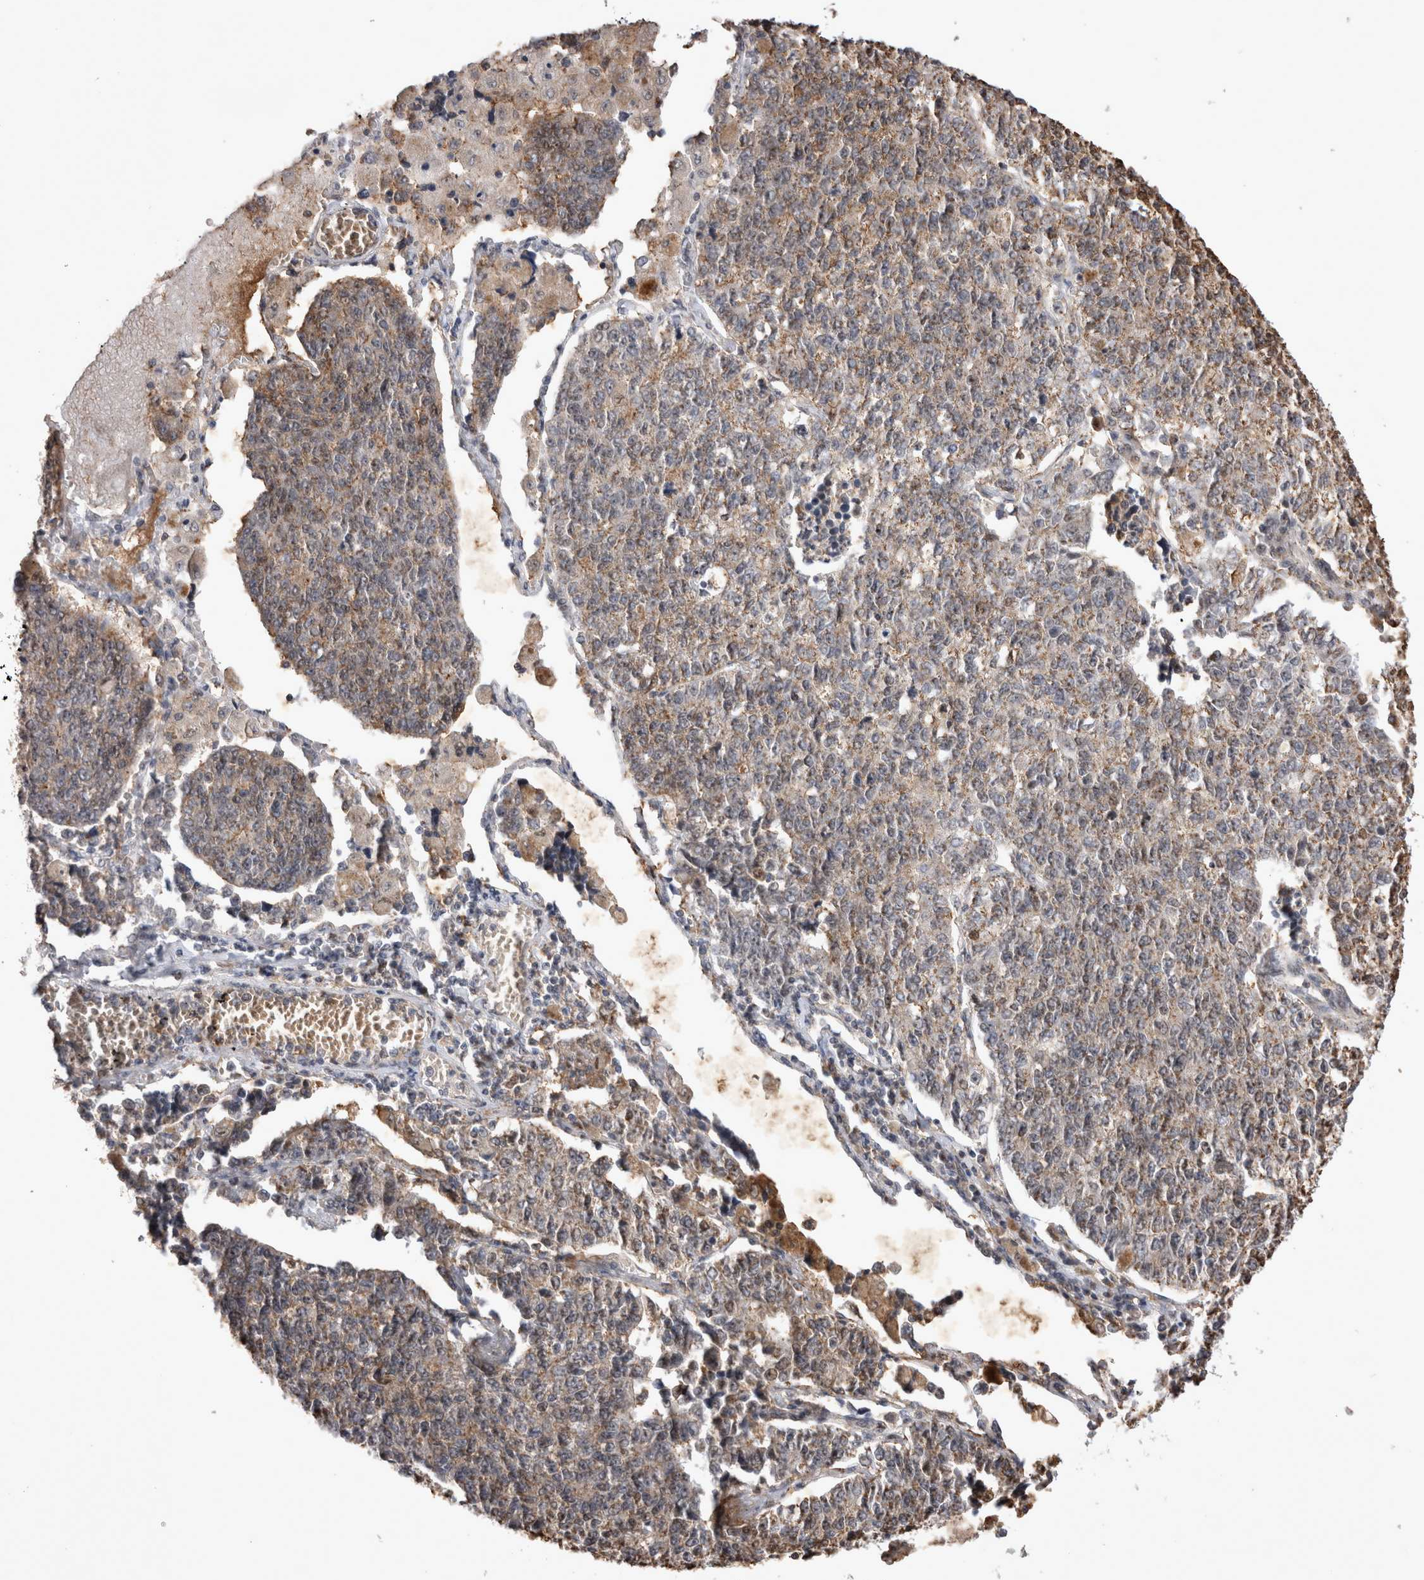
{"staining": {"intensity": "weak", "quantity": ">75%", "location": "cytoplasmic/membranous"}, "tissue": "lung cancer", "cell_type": "Tumor cells", "image_type": "cancer", "snomed": [{"axis": "morphology", "description": "Adenocarcinoma, NOS"}, {"axis": "topography", "description": "Lung"}], "caption": "An immunohistochemistry (IHC) image of neoplastic tissue is shown. Protein staining in brown highlights weak cytoplasmic/membranous positivity in lung cancer within tumor cells.", "gene": "STK11", "patient": {"sex": "male", "age": 49}}